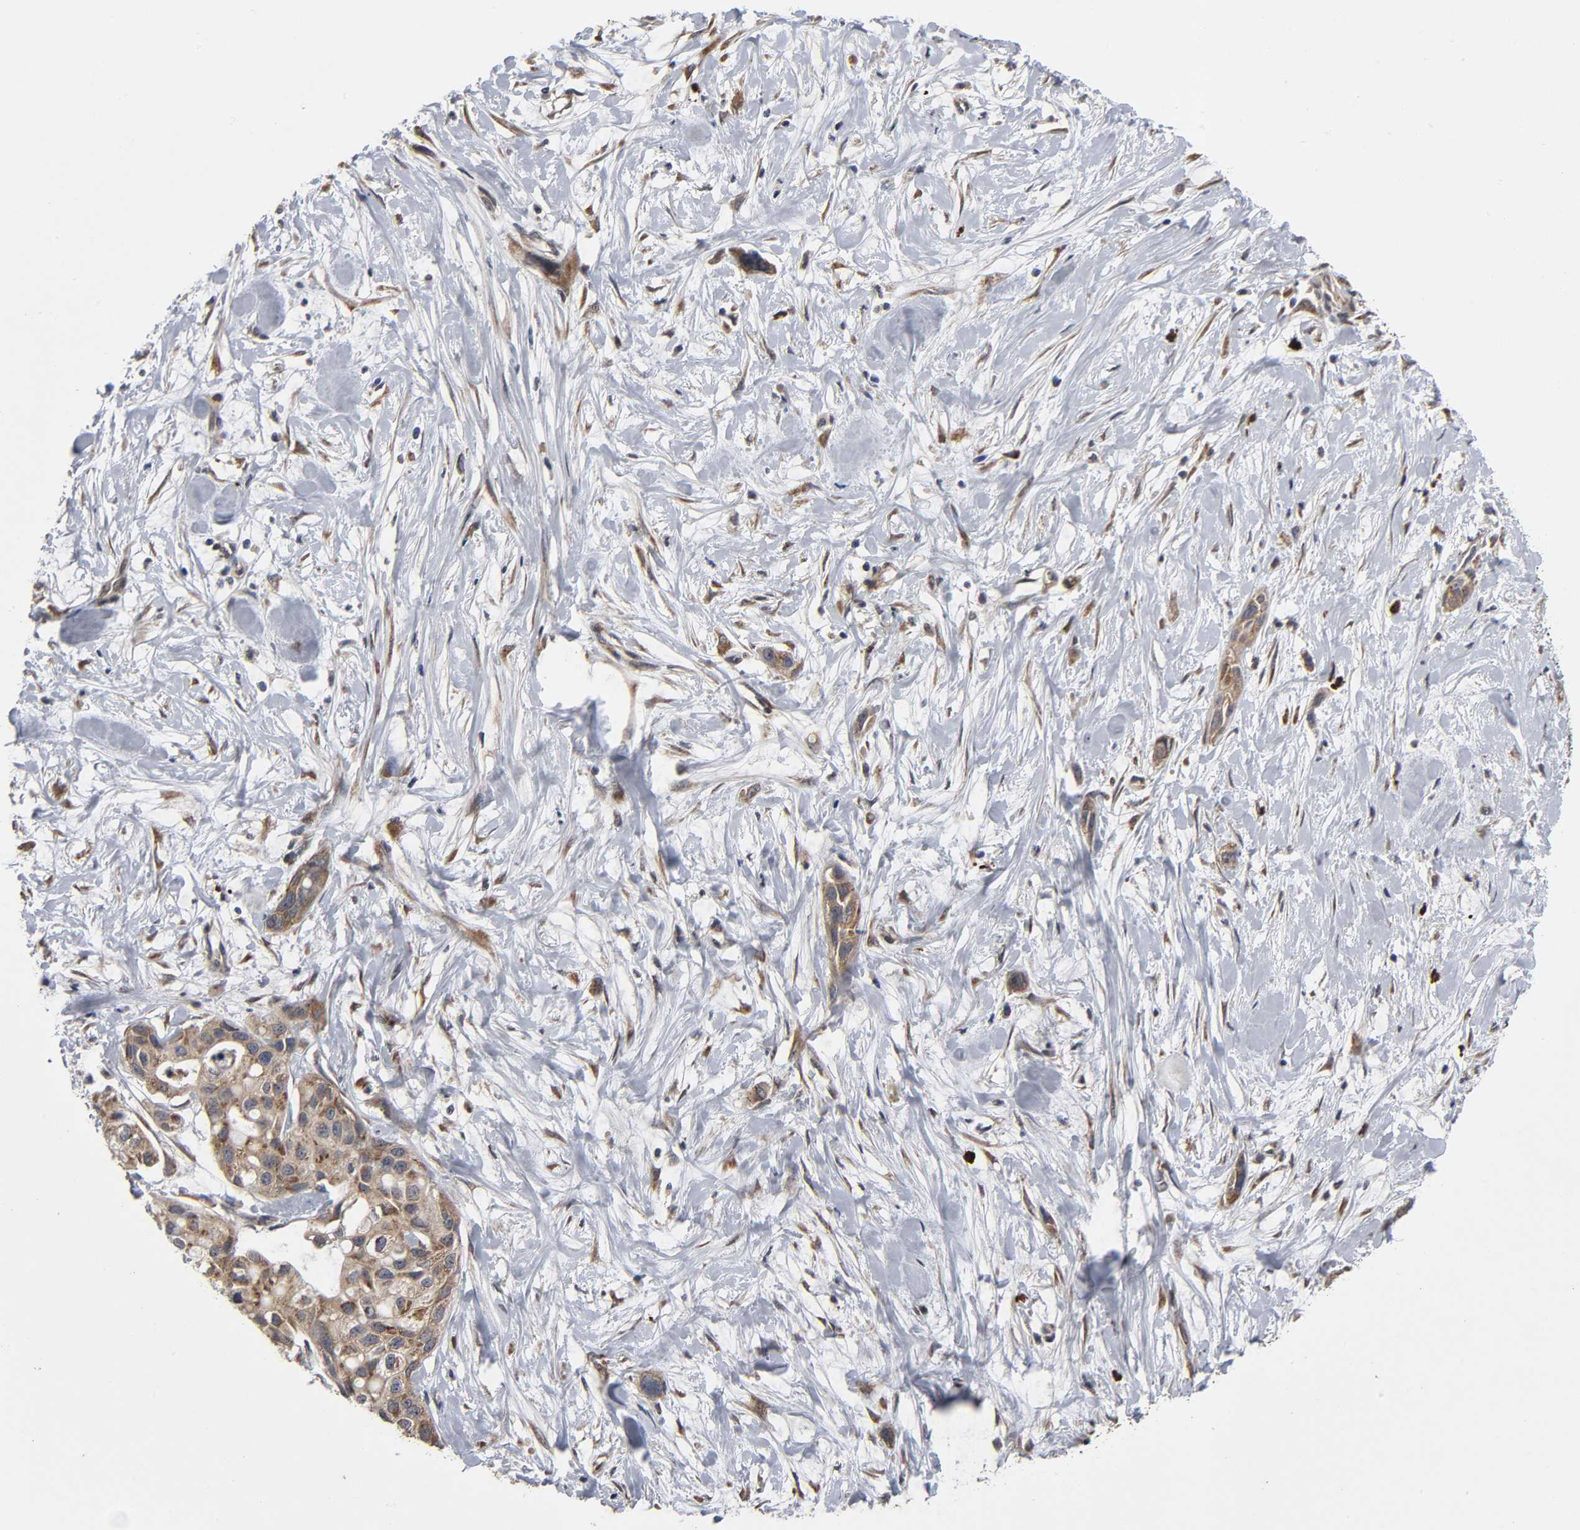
{"staining": {"intensity": "moderate", "quantity": ">75%", "location": "cytoplasmic/membranous"}, "tissue": "pancreatic cancer", "cell_type": "Tumor cells", "image_type": "cancer", "snomed": [{"axis": "morphology", "description": "Adenocarcinoma, NOS"}, {"axis": "topography", "description": "Pancreas"}], "caption": "Adenocarcinoma (pancreatic) tissue exhibits moderate cytoplasmic/membranous positivity in about >75% of tumor cells (DAB IHC with brightfield microscopy, high magnification).", "gene": "SLC30A9", "patient": {"sex": "female", "age": 60}}